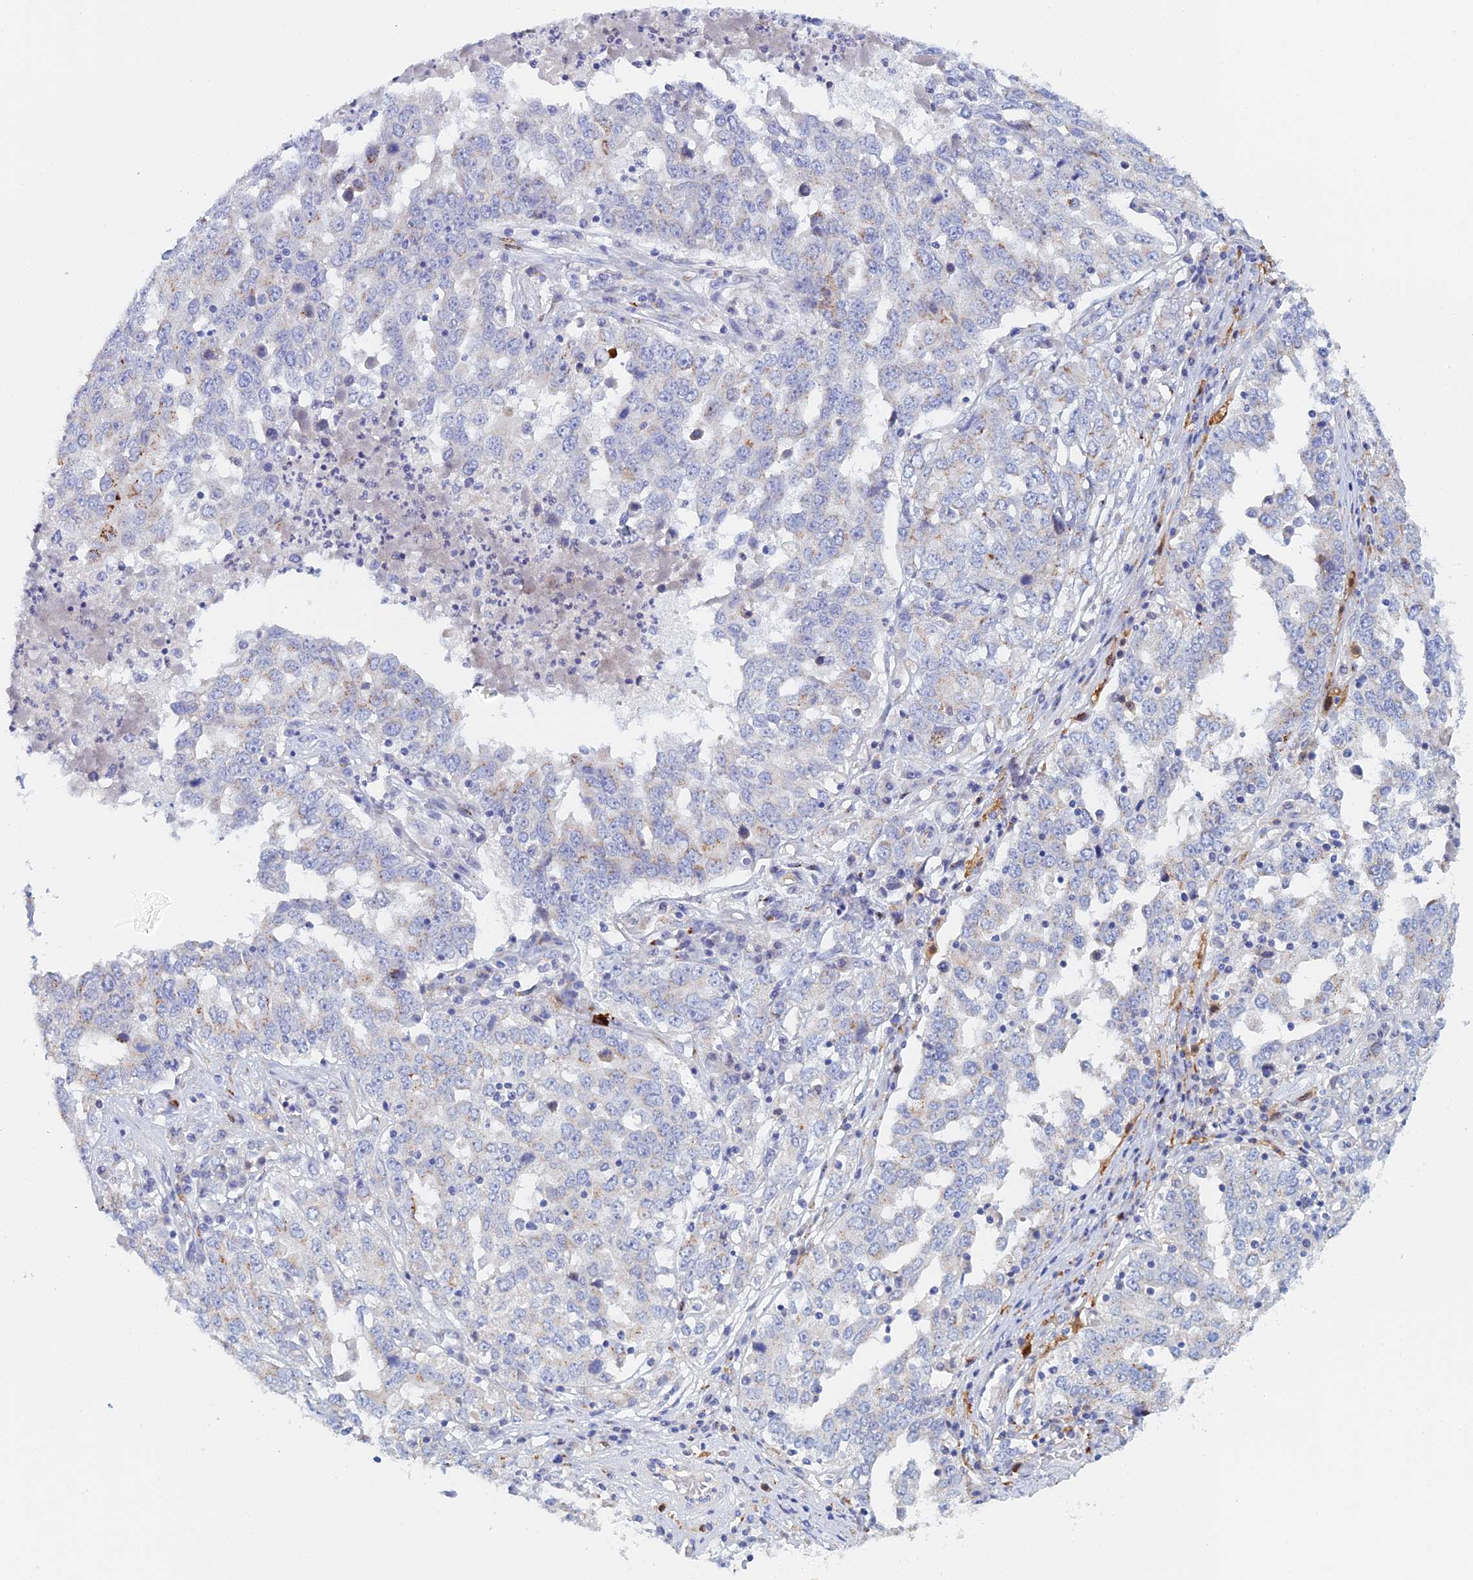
{"staining": {"intensity": "negative", "quantity": "none", "location": "none"}, "tissue": "ovarian cancer", "cell_type": "Tumor cells", "image_type": "cancer", "snomed": [{"axis": "morphology", "description": "Carcinoma, endometroid"}, {"axis": "topography", "description": "Ovary"}], "caption": "Endometroid carcinoma (ovarian) stained for a protein using immunohistochemistry displays no positivity tumor cells.", "gene": "SLC24A3", "patient": {"sex": "female", "age": 62}}